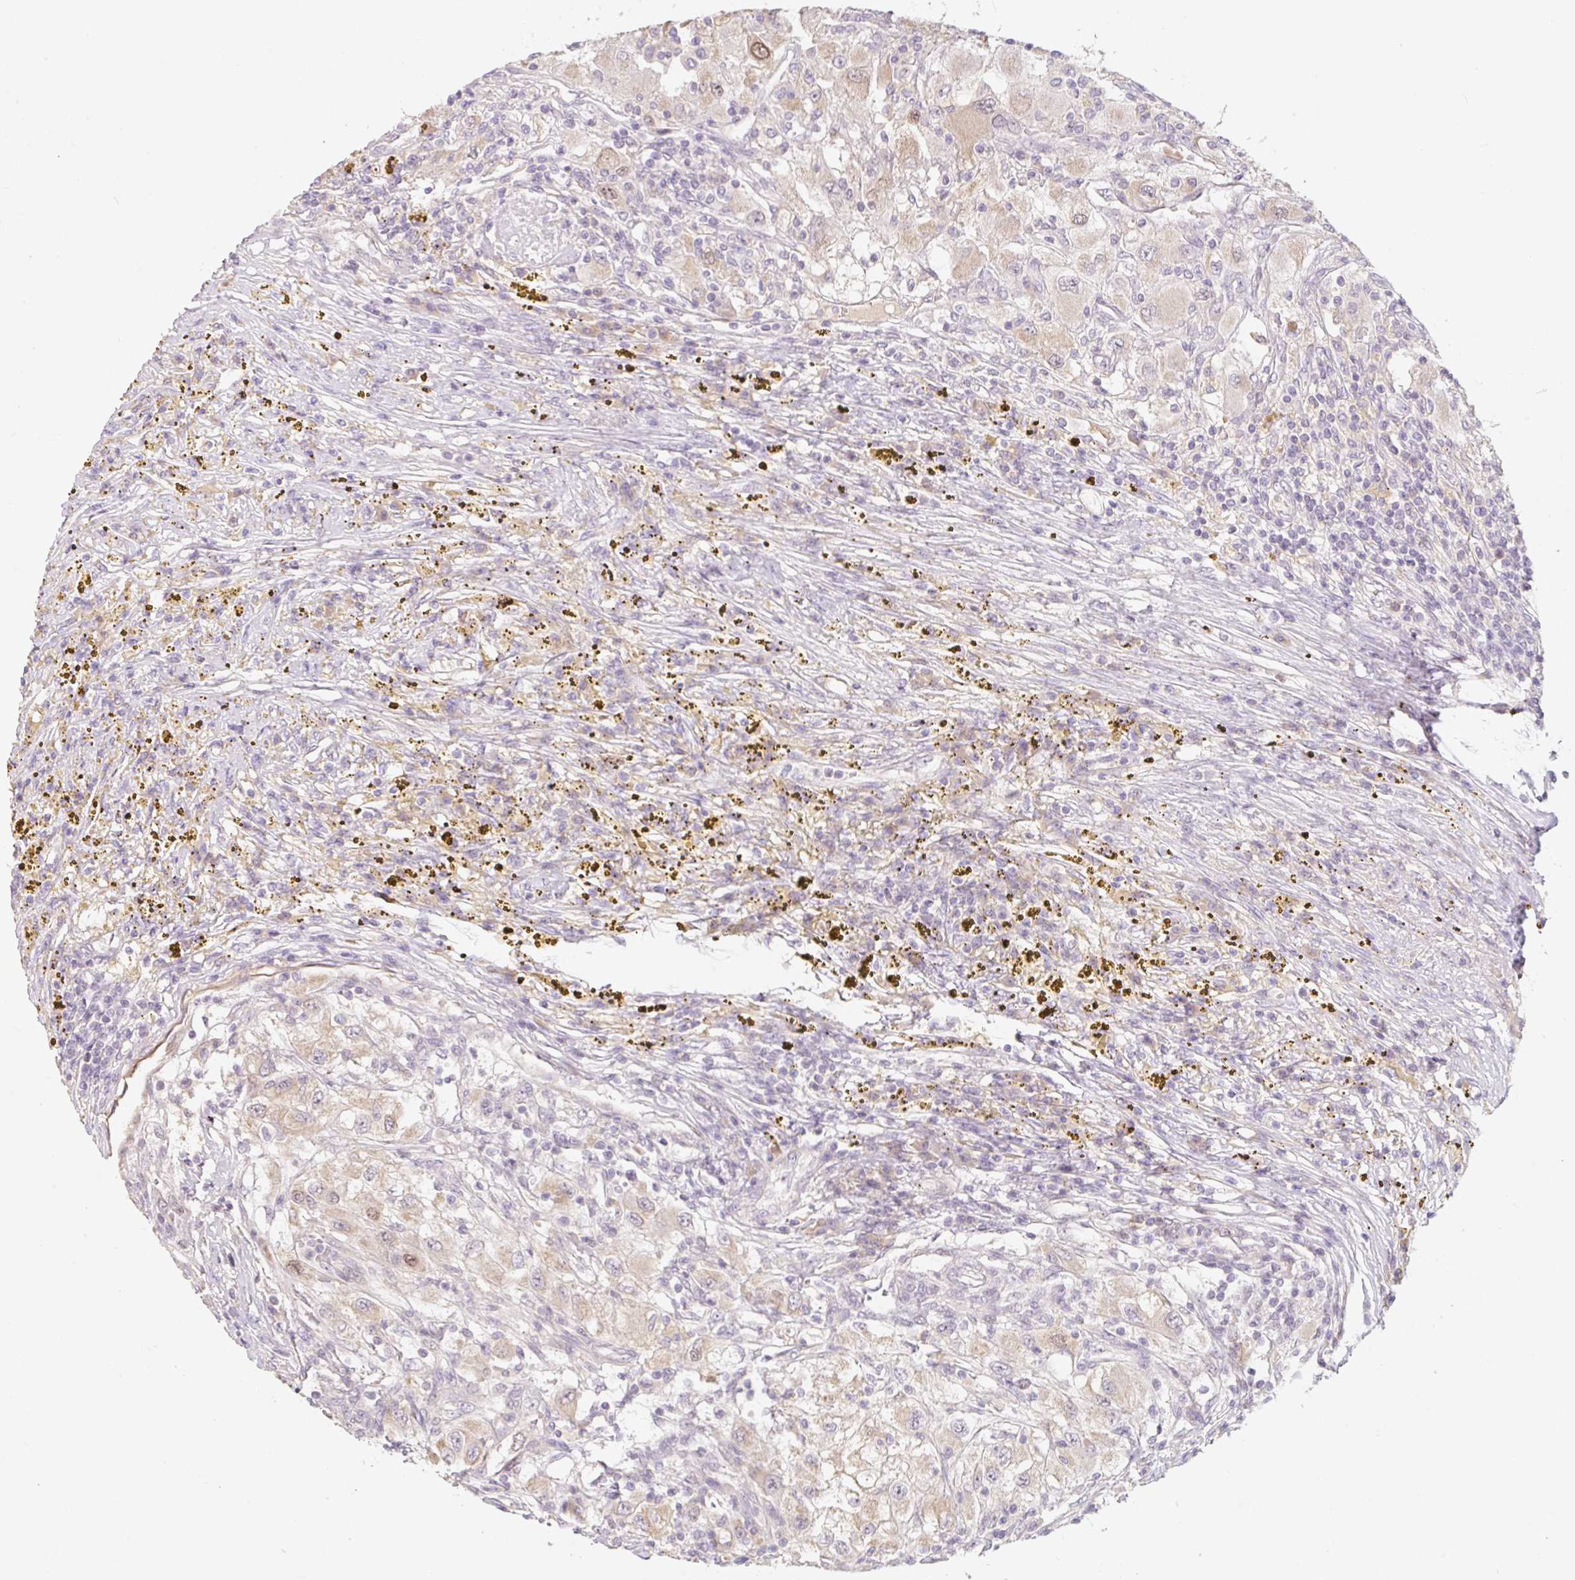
{"staining": {"intensity": "weak", "quantity": ">75%", "location": "cytoplasmic/membranous"}, "tissue": "renal cancer", "cell_type": "Tumor cells", "image_type": "cancer", "snomed": [{"axis": "morphology", "description": "Adenocarcinoma, NOS"}, {"axis": "topography", "description": "Kidney"}], "caption": "Brown immunohistochemical staining in human adenocarcinoma (renal) shows weak cytoplasmic/membranous staining in approximately >75% of tumor cells.", "gene": "MIA2", "patient": {"sex": "female", "age": 67}}